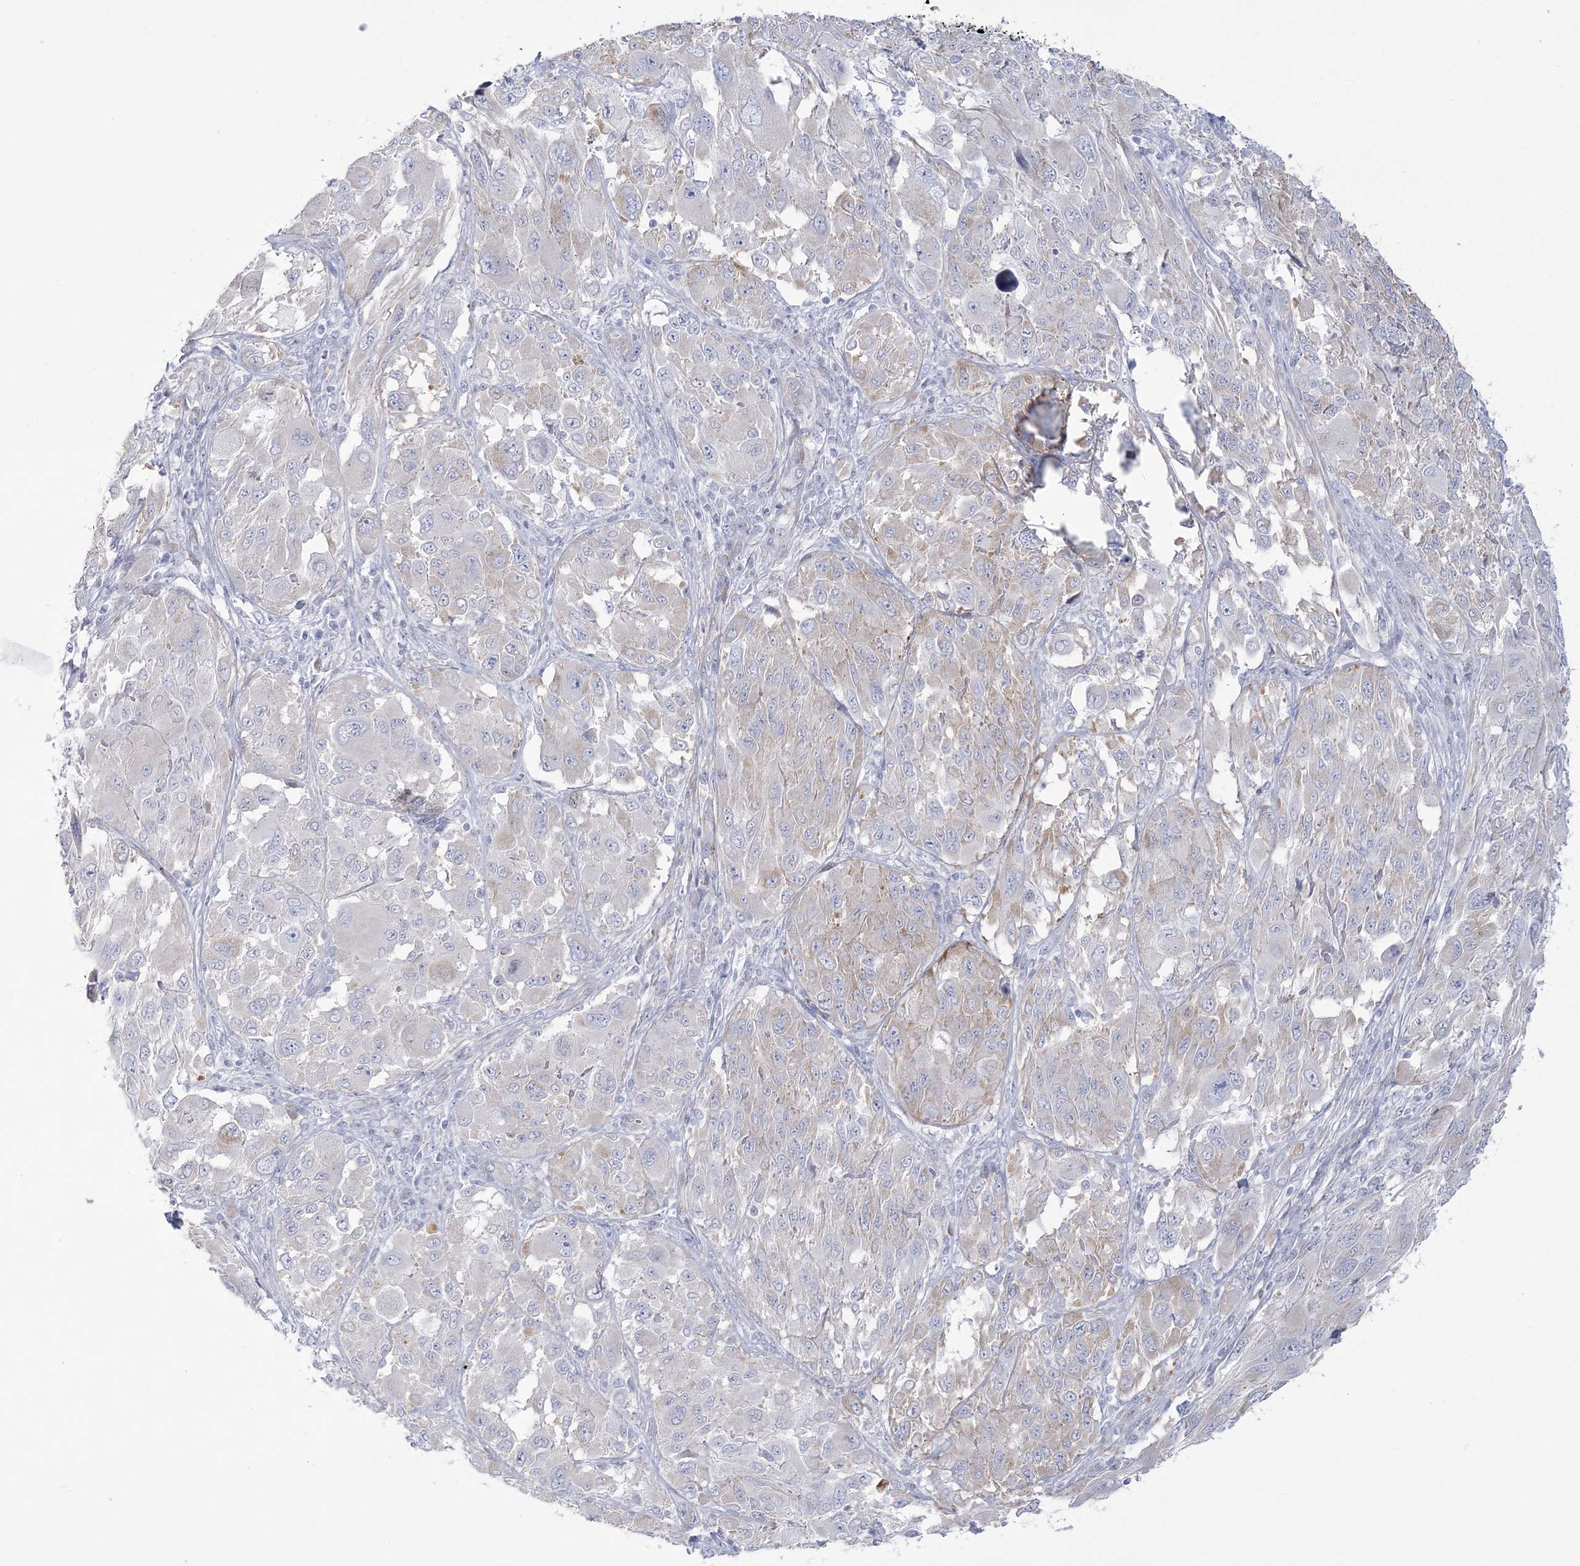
{"staining": {"intensity": "negative", "quantity": "none", "location": "none"}, "tissue": "melanoma", "cell_type": "Tumor cells", "image_type": "cancer", "snomed": [{"axis": "morphology", "description": "Malignant melanoma, NOS"}, {"axis": "topography", "description": "Skin"}], "caption": "Protein analysis of melanoma exhibits no significant positivity in tumor cells.", "gene": "WDR27", "patient": {"sex": "female", "age": 91}}